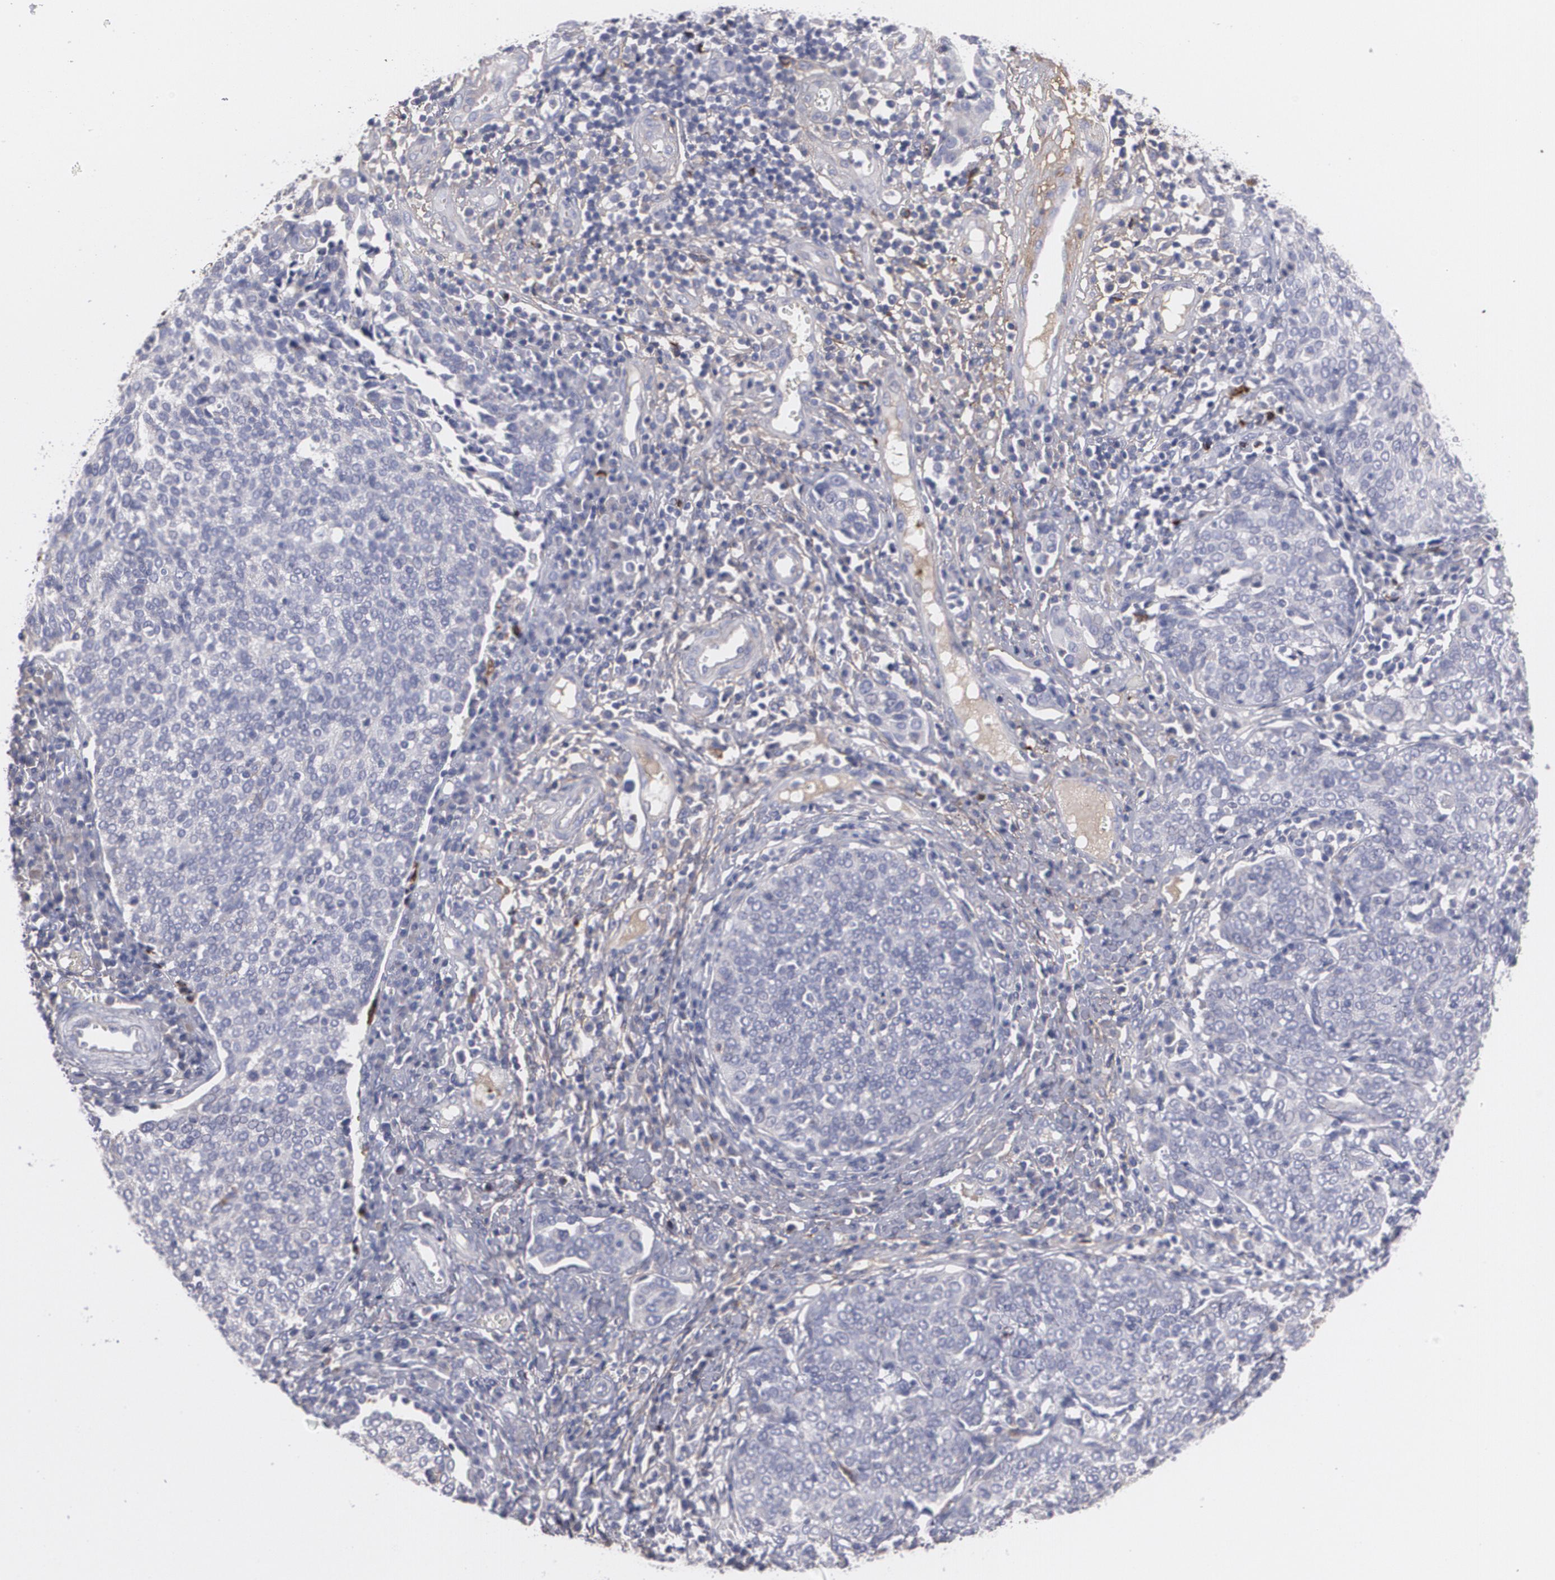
{"staining": {"intensity": "negative", "quantity": "none", "location": "none"}, "tissue": "cervical cancer", "cell_type": "Tumor cells", "image_type": "cancer", "snomed": [{"axis": "morphology", "description": "Squamous cell carcinoma, NOS"}, {"axis": "topography", "description": "Cervix"}], "caption": "DAB immunohistochemical staining of cervical cancer displays no significant expression in tumor cells.", "gene": "FBLN1", "patient": {"sex": "female", "age": 40}}